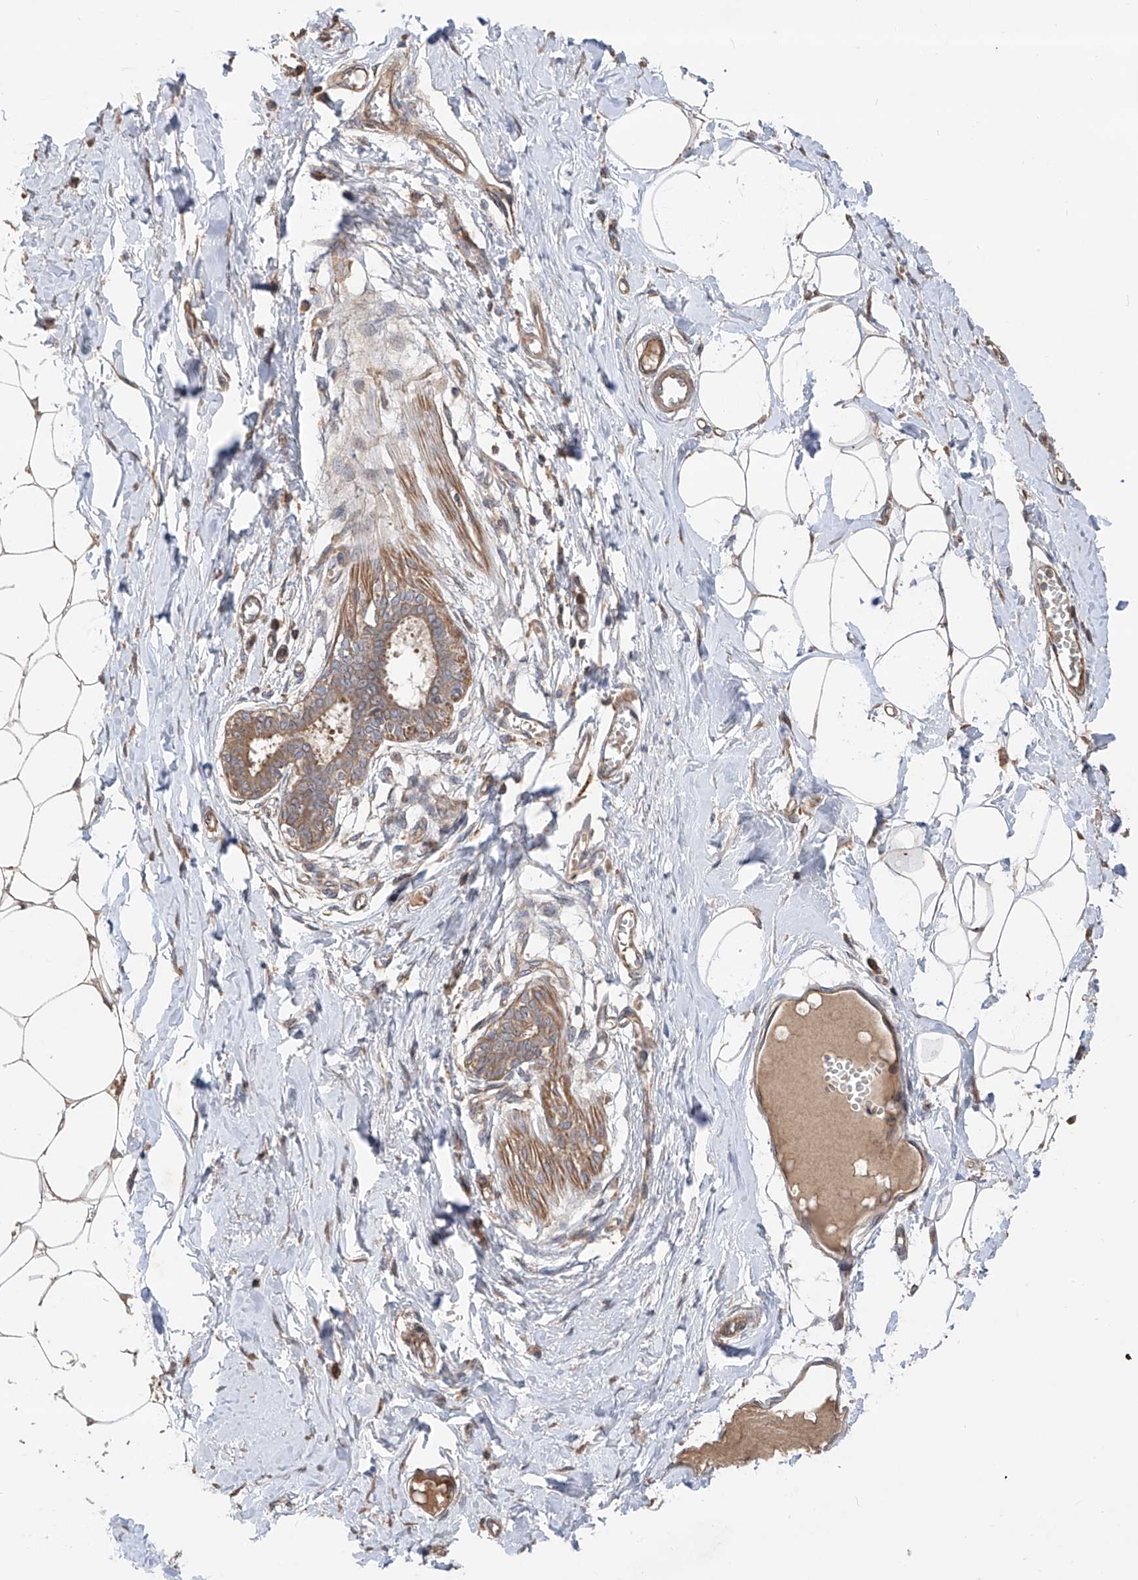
{"staining": {"intensity": "weak", "quantity": "25%-75%", "location": "cytoplasmic/membranous"}, "tissue": "breast", "cell_type": "Adipocytes", "image_type": "normal", "snomed": [{"axis": "morphology", "description": "Normal tissue, NOS"}, {"axis": "topography", "description": "Breast"}], "caption": "Immunohistochemistry (IHC) image of unremarkable breast stained for a protein (brown), which demonstrates low levels of weak cytoplasmic/membranous staining in about 25%-75% of adipocytes.", "gene": "EDN1", "patient": {"sex": "female", "age": 27}}